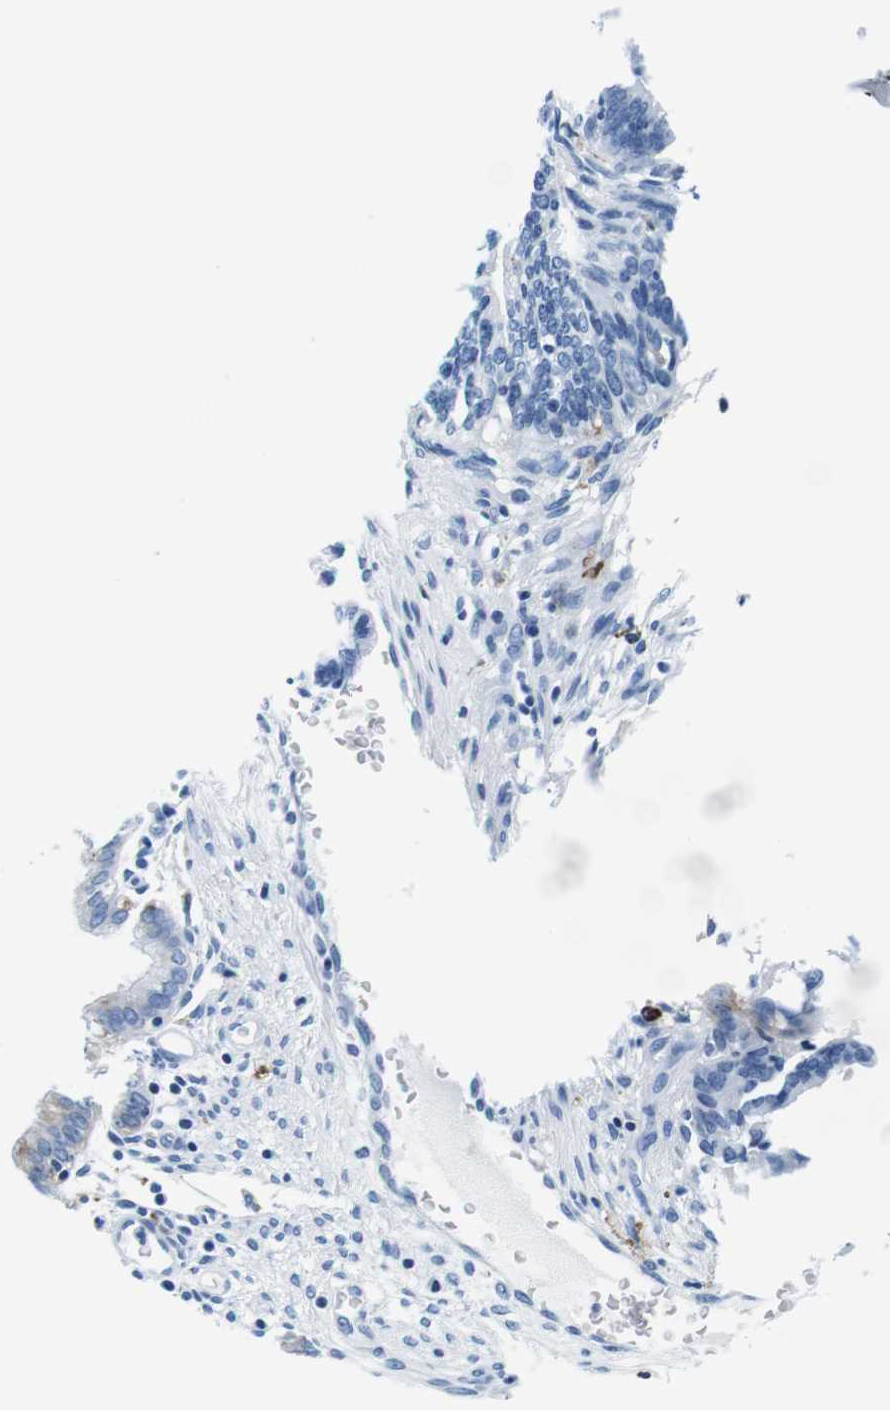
{"staining": {"intensity": "negative", "quantity": "none", "location": "none"}, "tissue": "cervical cancer", "cell_type": "Tumor cells", "image_type": "cancer", "snomed": [{"axis": "morphology", "description": "Adenocarcinoma, NOS"}, {"axis": "topography", "description": "Cervix"}], "caption": "High magnification brightfield microscopy of adenocarcinoma (cervical) stained with DAB (3,3'-diaminobenzidine) (brown) and counterstained with hematoxylin (blue): tumor cells show no significant expression.", "gene": "HLA-DRB1", "patient": {"sex": "female", "age": 44}}